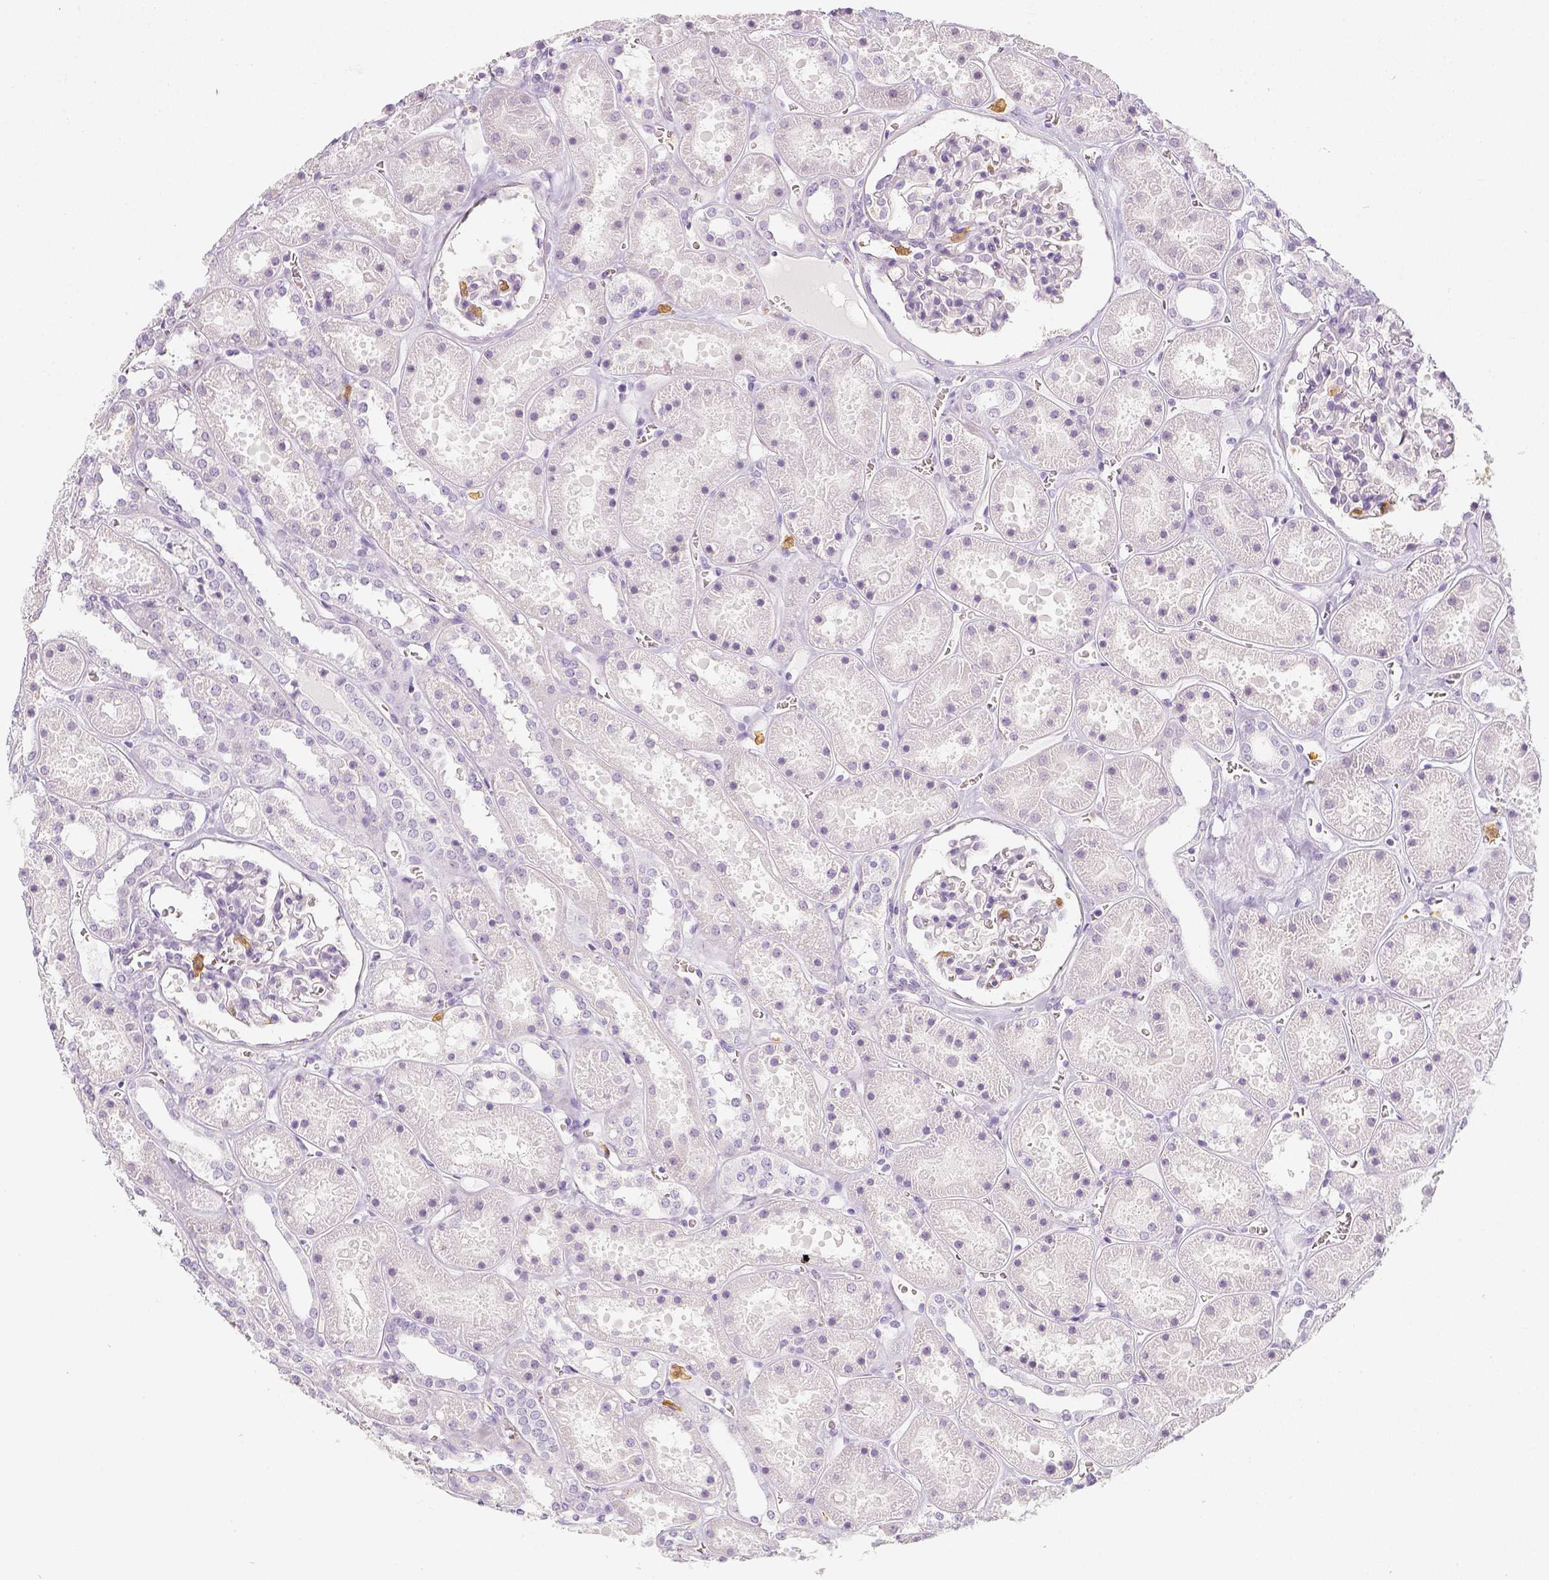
{"staining": {"intensity": "negative", "quantity": "none", "location": "none"}, "tissue": "kidney", "cell_type": "Cells in glomeruli", "image_type": "normal", "snomed": [{"axis": "morphology", "description": "Normal tissue, NOS"}, {"axis": "topography", "description": "Kidney"}], "caption": "This is a histopathology image of IHC staining of unremarkable kidney, which shows no expression in cells in glomeruli.", "gene": "NECAB2", "patient": {"sex": "female", "age": 41}}